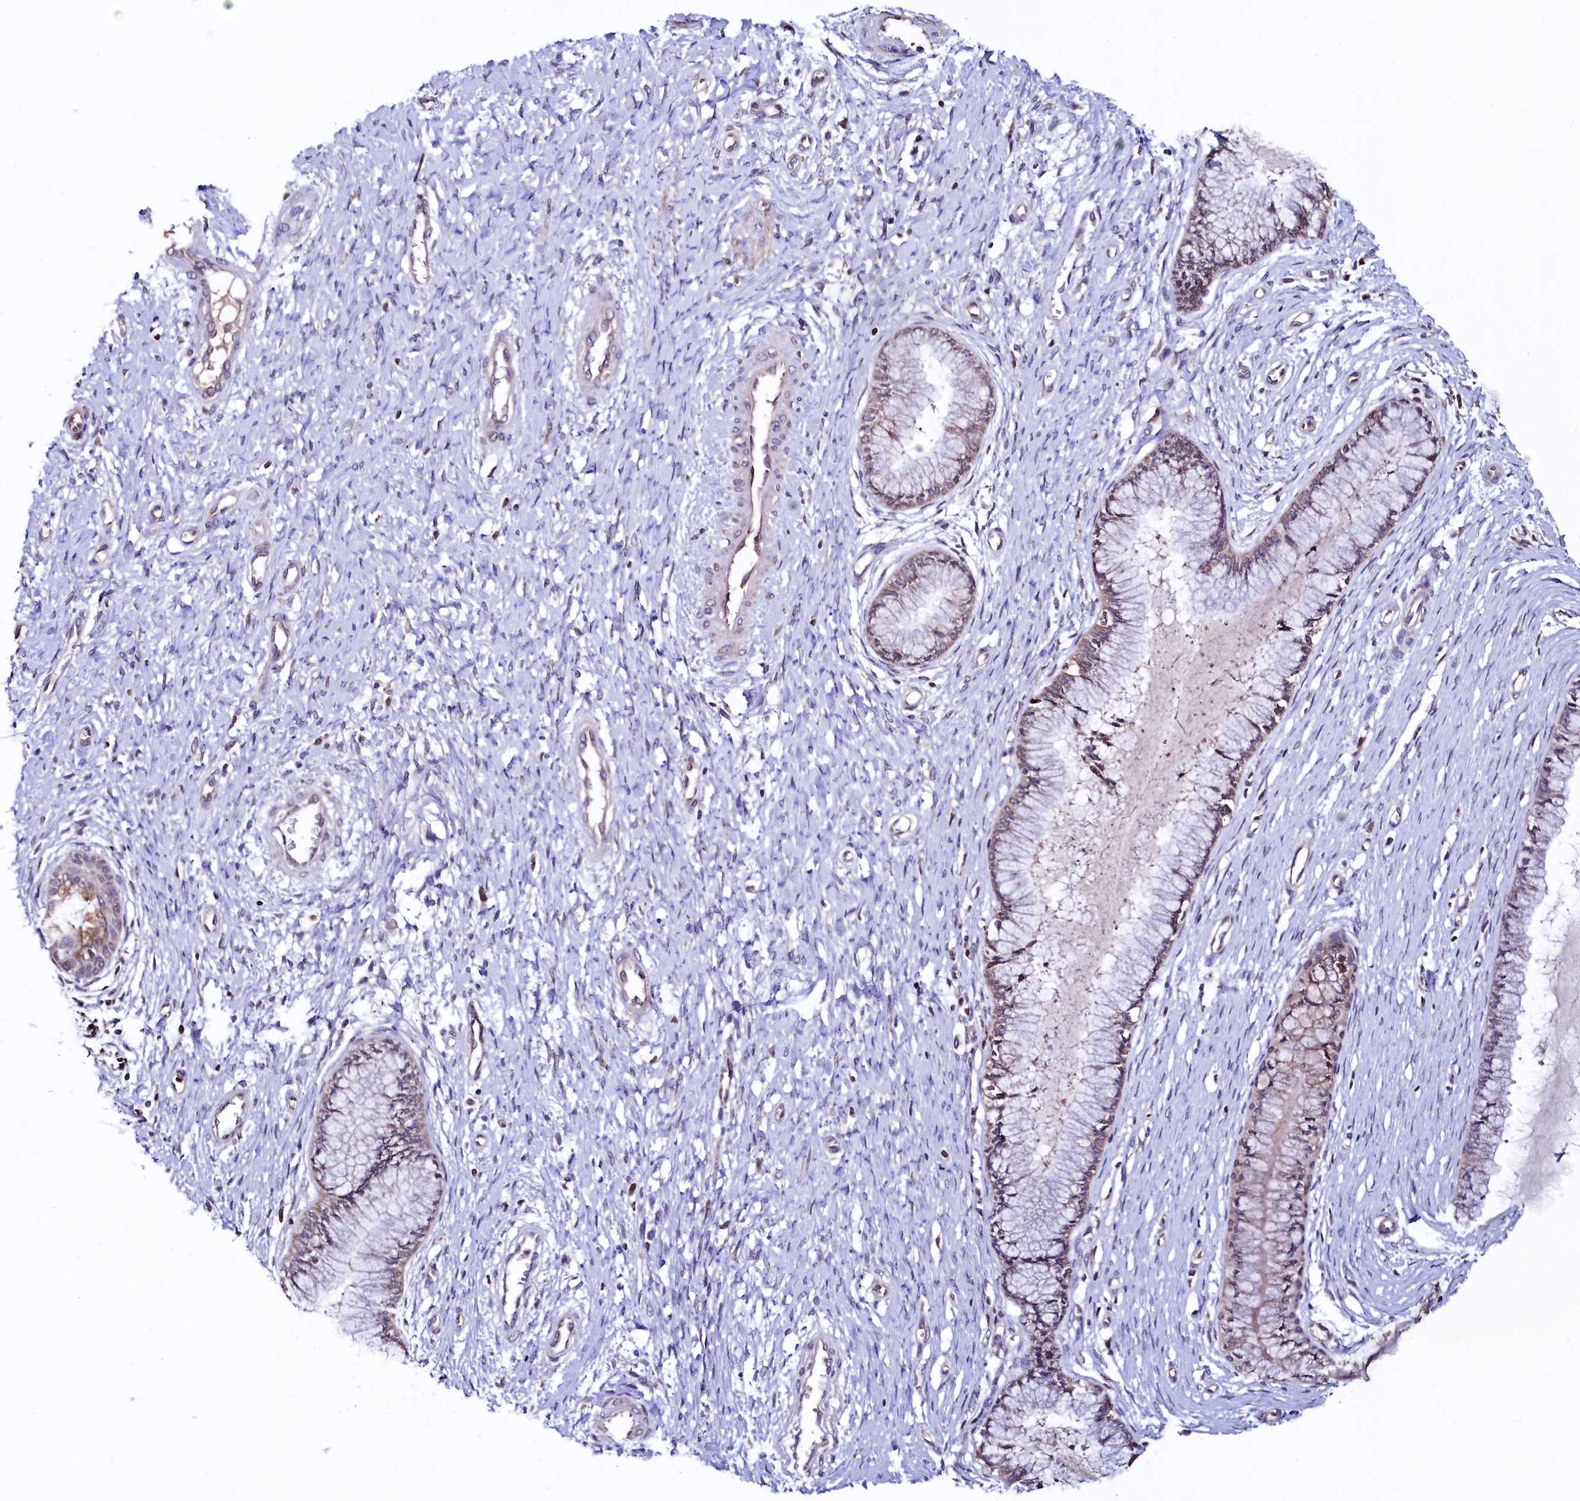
{"staining": {"intensity": "weak", "quantity": "25%-75%", "location": "cytoplasmic/membranous"}, "tissue": "cervix", "cell_type": "Glandular cells", "image_type": "normal", "snomed": [{"axis": "morphology", "description": "Normal tissue, NOS"}, {"axis": "topography", "description": "Cervix"}], "caption": "Protein staining displays weak cytoplasmic/membranous staining in approximately 25%-75% of glandular cells in normal cervix. The protein is shown in brown color, while the nuclei are stained blue.", "gene": "HAND1", "patient": {"sex": "female", "age": 55}}